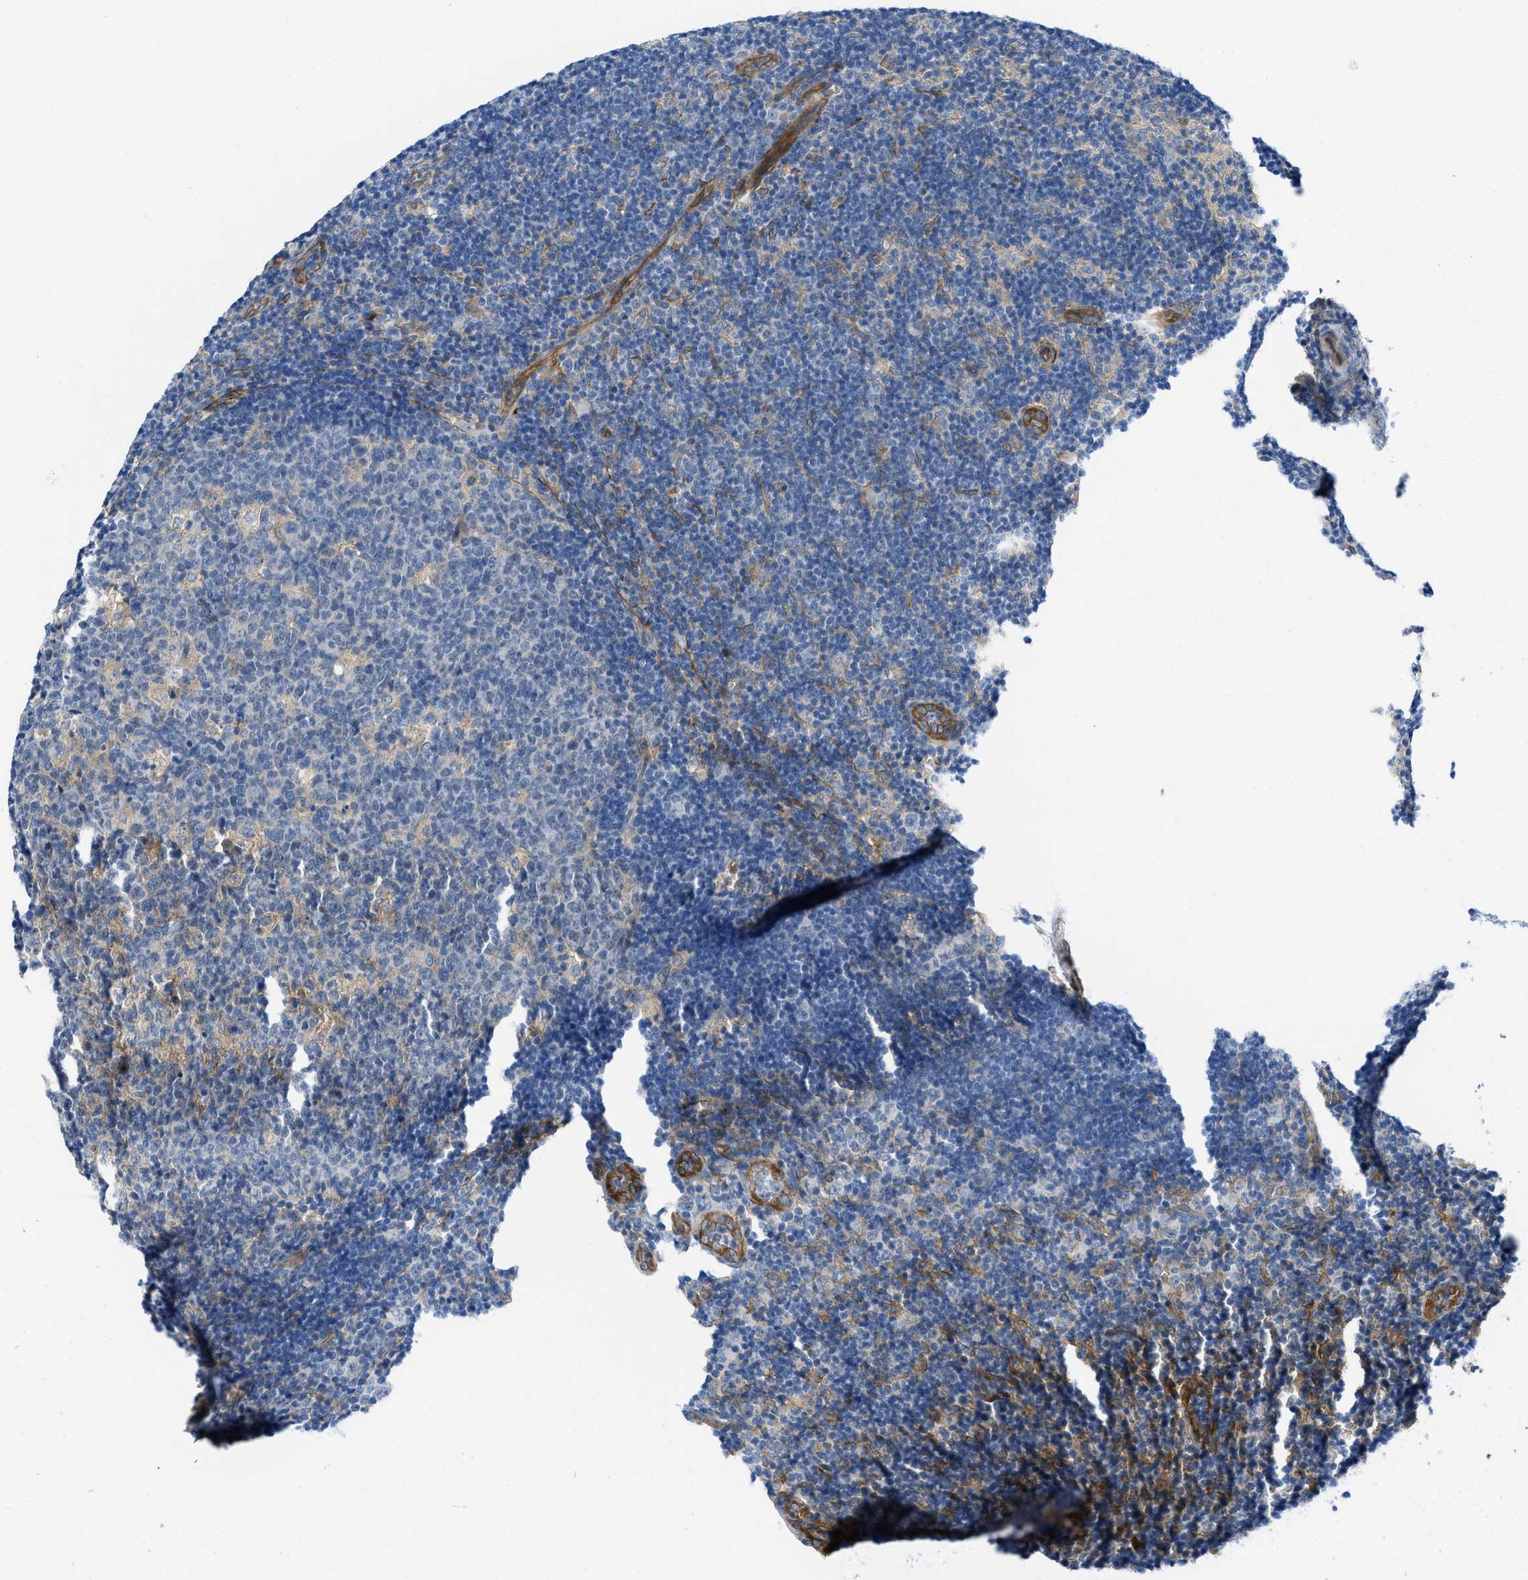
{"staining": {"intensity": "negative", "quantity": "none", "location": "none"}, "tissue": "lymph node", "cell_type": "Germinal center cells", "image_type": "normal", "snomed": [{"axis": "morphology", "description": "Normal tissue, NOS"}, {"axis": "morphology", "description": "Inflammation, NOS"}, {"axis": "topography", "description": "Lymph node"}, {"axis": "topography", "description": "Salivary gland"}], "caption": "IHC micrograph of unremarkable human lymph node stained for a protein (brown), which exhibits no positivity in germinal center cells.", "gene": "PDLIM5", "patient": {"sex": "male", "age": 3}}